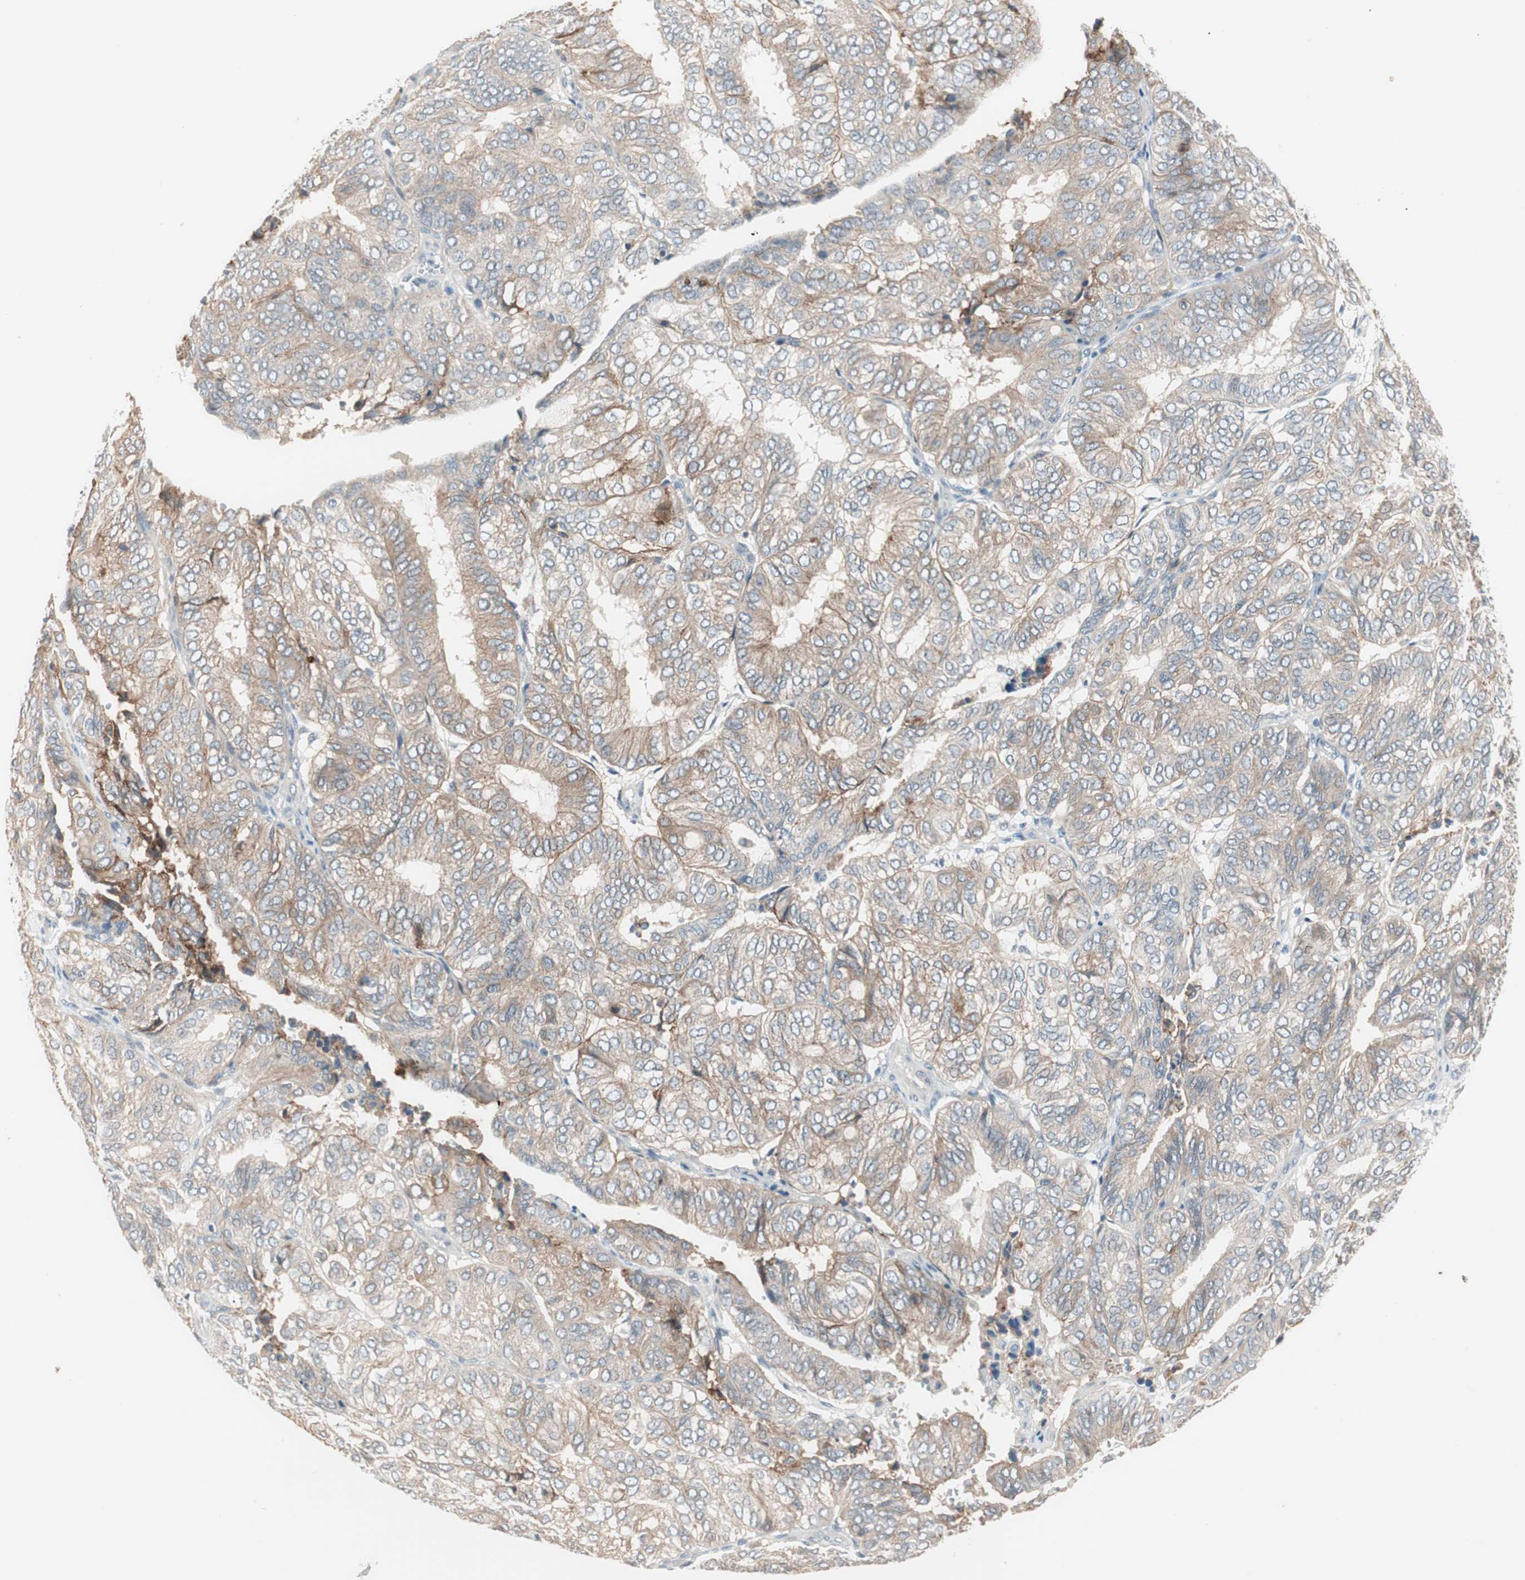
{"staining": {"intensity": "weak", "quantity": ">75%", "location": "cytoplasmic/membranous"}, "tissue": "endometrial cancer", "cell_type": "Tumor cells", "image_type": "cancer", "snomed": [{"axis": "morphology", "description": "Adenocarcinoma, NOS"}, {"axis": "topography", "description": "Uterus"}], "caption": "Immunohistochemical staining of endometrial cancer shows low levels of weak cytoplasmic/membranous staining in approximately >75% of tumor cells.", "gene": "ITGB4", "patient": {"sex": "female", "age": 60}}